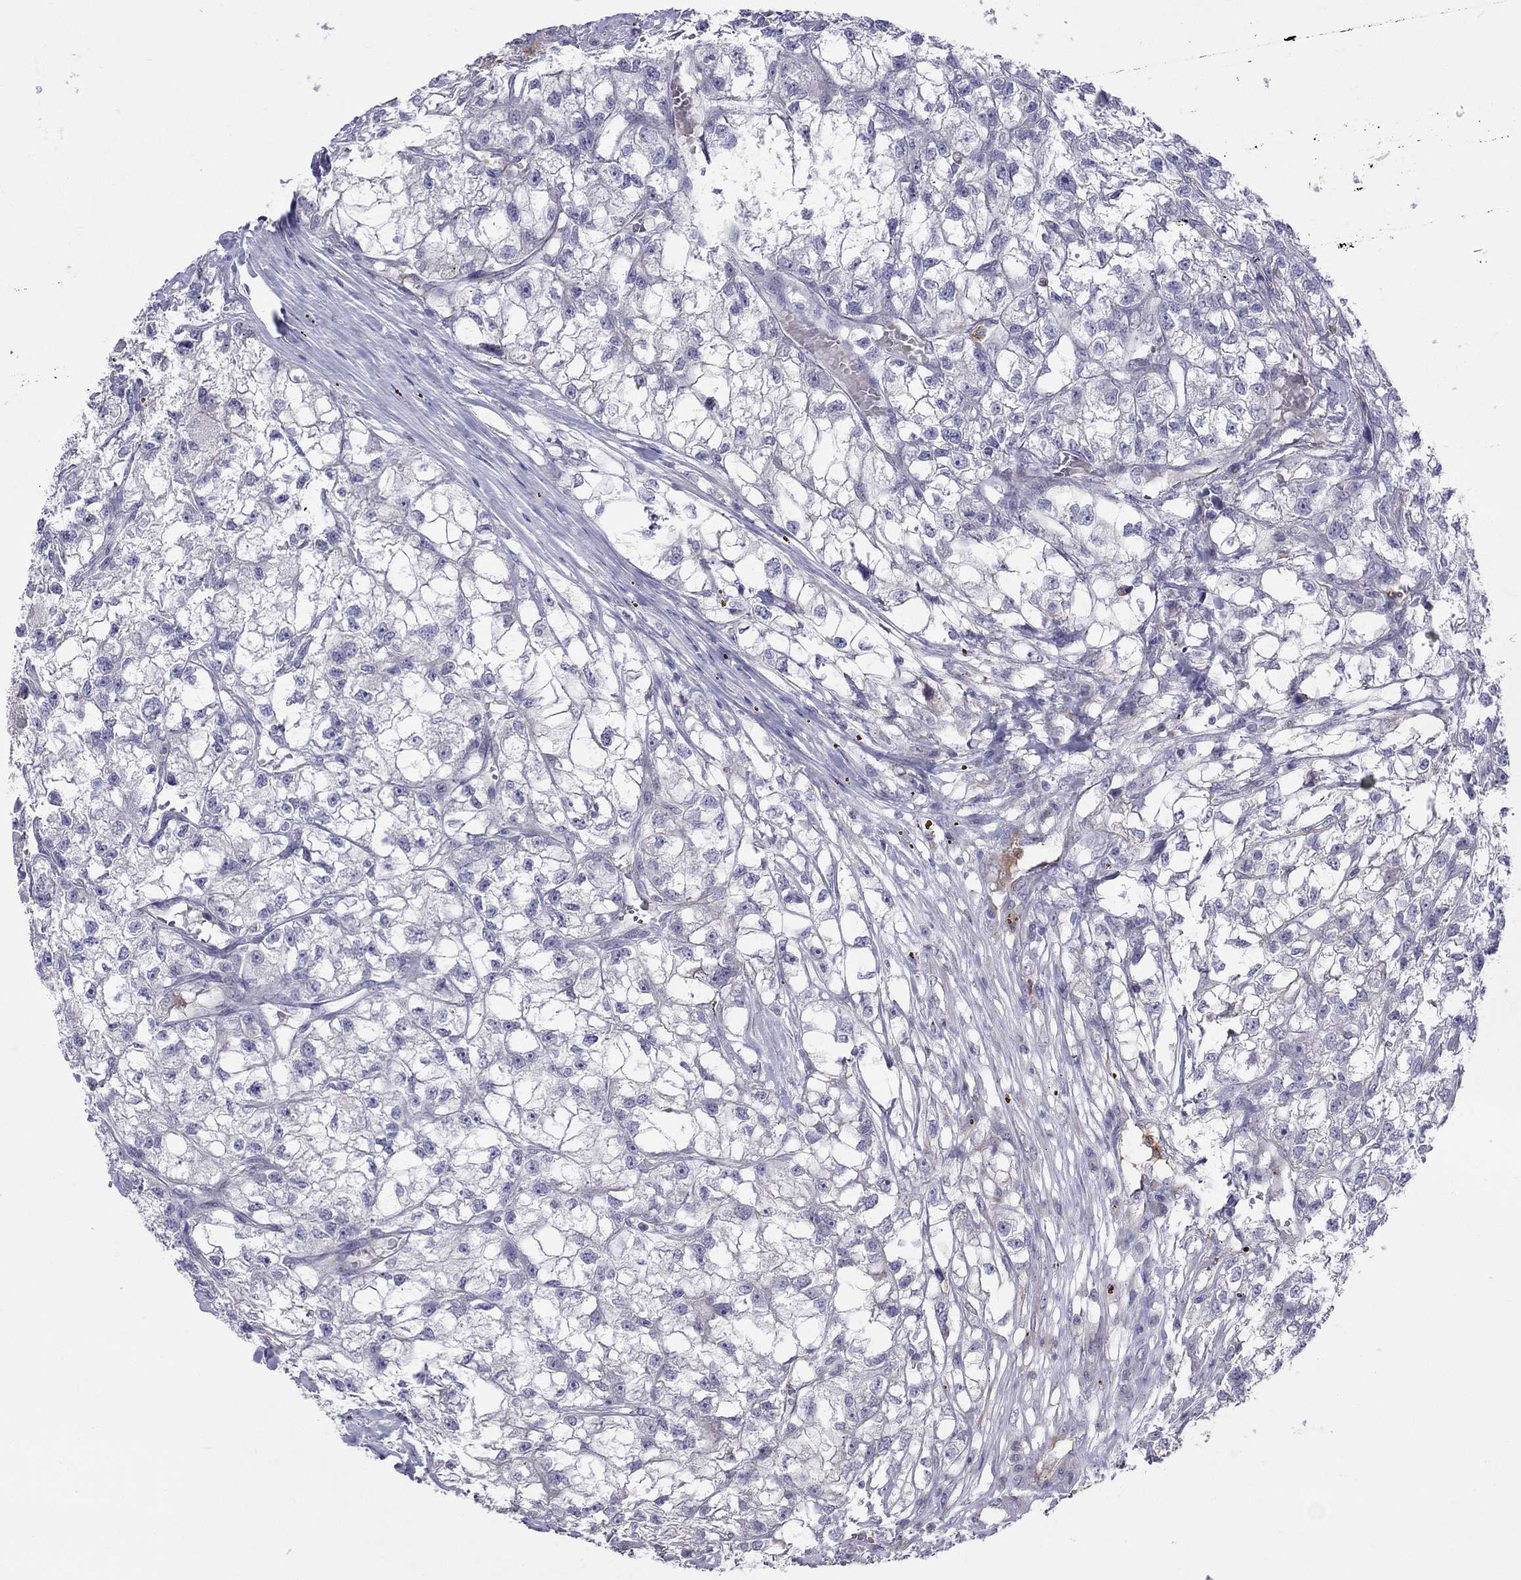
{"staining": {"intensity": "negative", "quantity": "none", "location": "none"}, "tissue": "renal cancer", "cell_type": "Tumor cells", "image_type": "cancer", "snomed": [{"axis": "morphology", "description": "Adenocarcinoma, NOS"}, {"axis": "topography", "description": "Kidney"}], "caption": "This histopathology image is of renal adenocarcinoma stained with IHC to label a protein in brown with the nuclei are counter-stained blue. There is no staining in tumor cells. (DAB IHC, high magnification).", "gene": "SPINT4", "patient": {"sex": "male", "age": 56}}